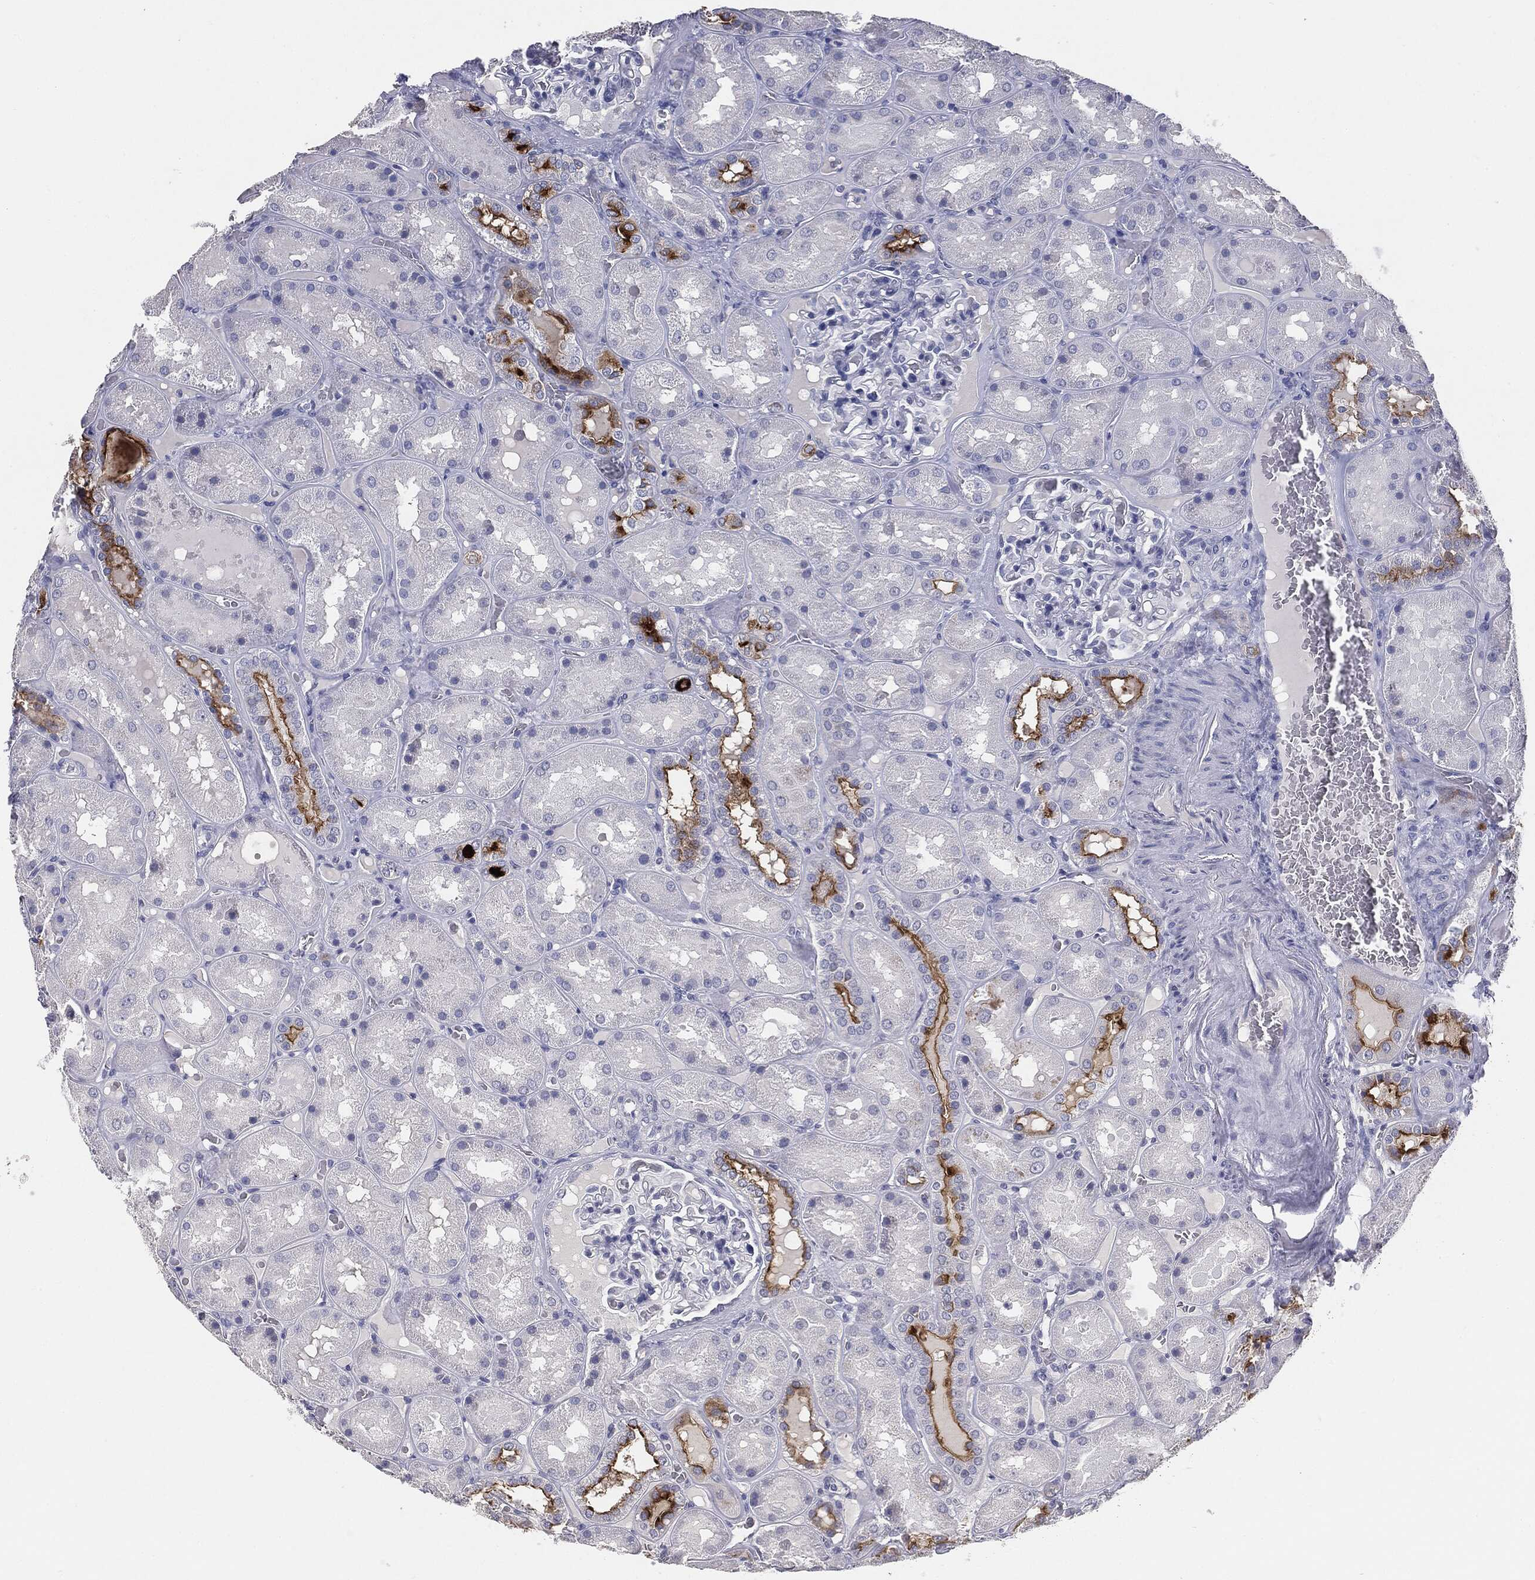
{"staining": {"intensity": "negative", "quantity": "none", "location": "none"}, "tissue": "kidney", "cell_type": "Cells in glomeruli", "image_type": "normal", "snomed": [{"axis": "morphology", "description": "Normal tissue, NOS"}, {"axis": "topography", "description": "Kidney"}], "caption": "A high-resolution photomicrograph shows IHC staining of benign kidney, which shows no significant expression in cells in glomeruli.", "gene": "MUC1", "patient": {"sex": "male", "age": 73}}